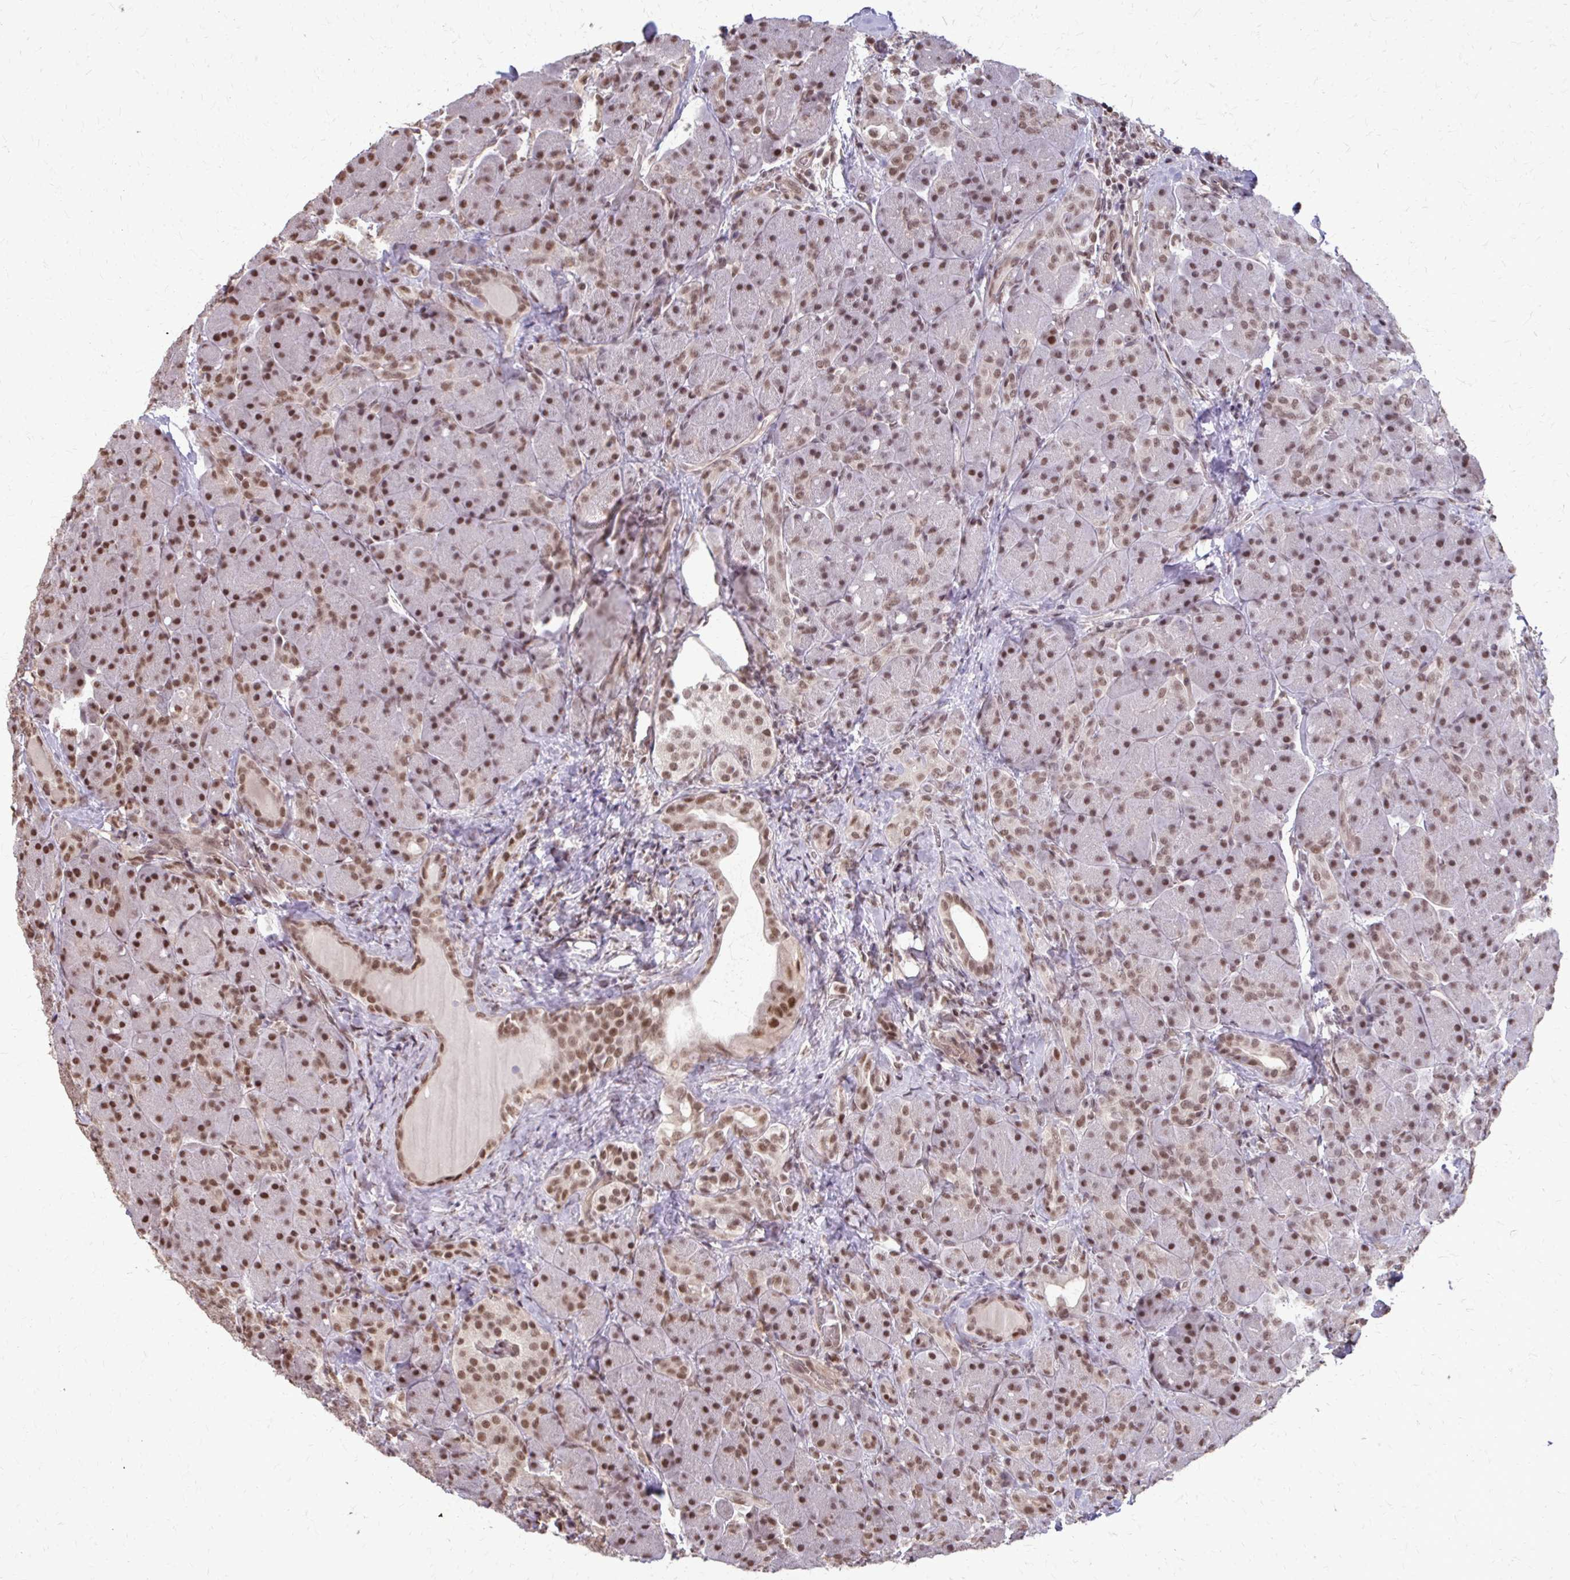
{"staining": {"intensity": "moderate", "quantity": ">75%", "location": "nuclear"}, "tissue": "pancreas", "cell_type": "Exocrine glandular cells", "image_type": "normal", "snomed": [{"axis": "morphology", "description": "Normal tissue, NOS"}, {"axis": "topography", "description": "Pancreas"}], "caption": "Immunohistochemistry (IHC) histopathology image of benign pancreas: pancreas stained using immunohistochemistry (IHC) demonstrates medium levels of moderate protein expression localized specifically in the nuclear of exocrine glandular cells, appearing as a nuclear brown color.", "gene": "SS18", "patient": {"sex": "male", "age": 55}}